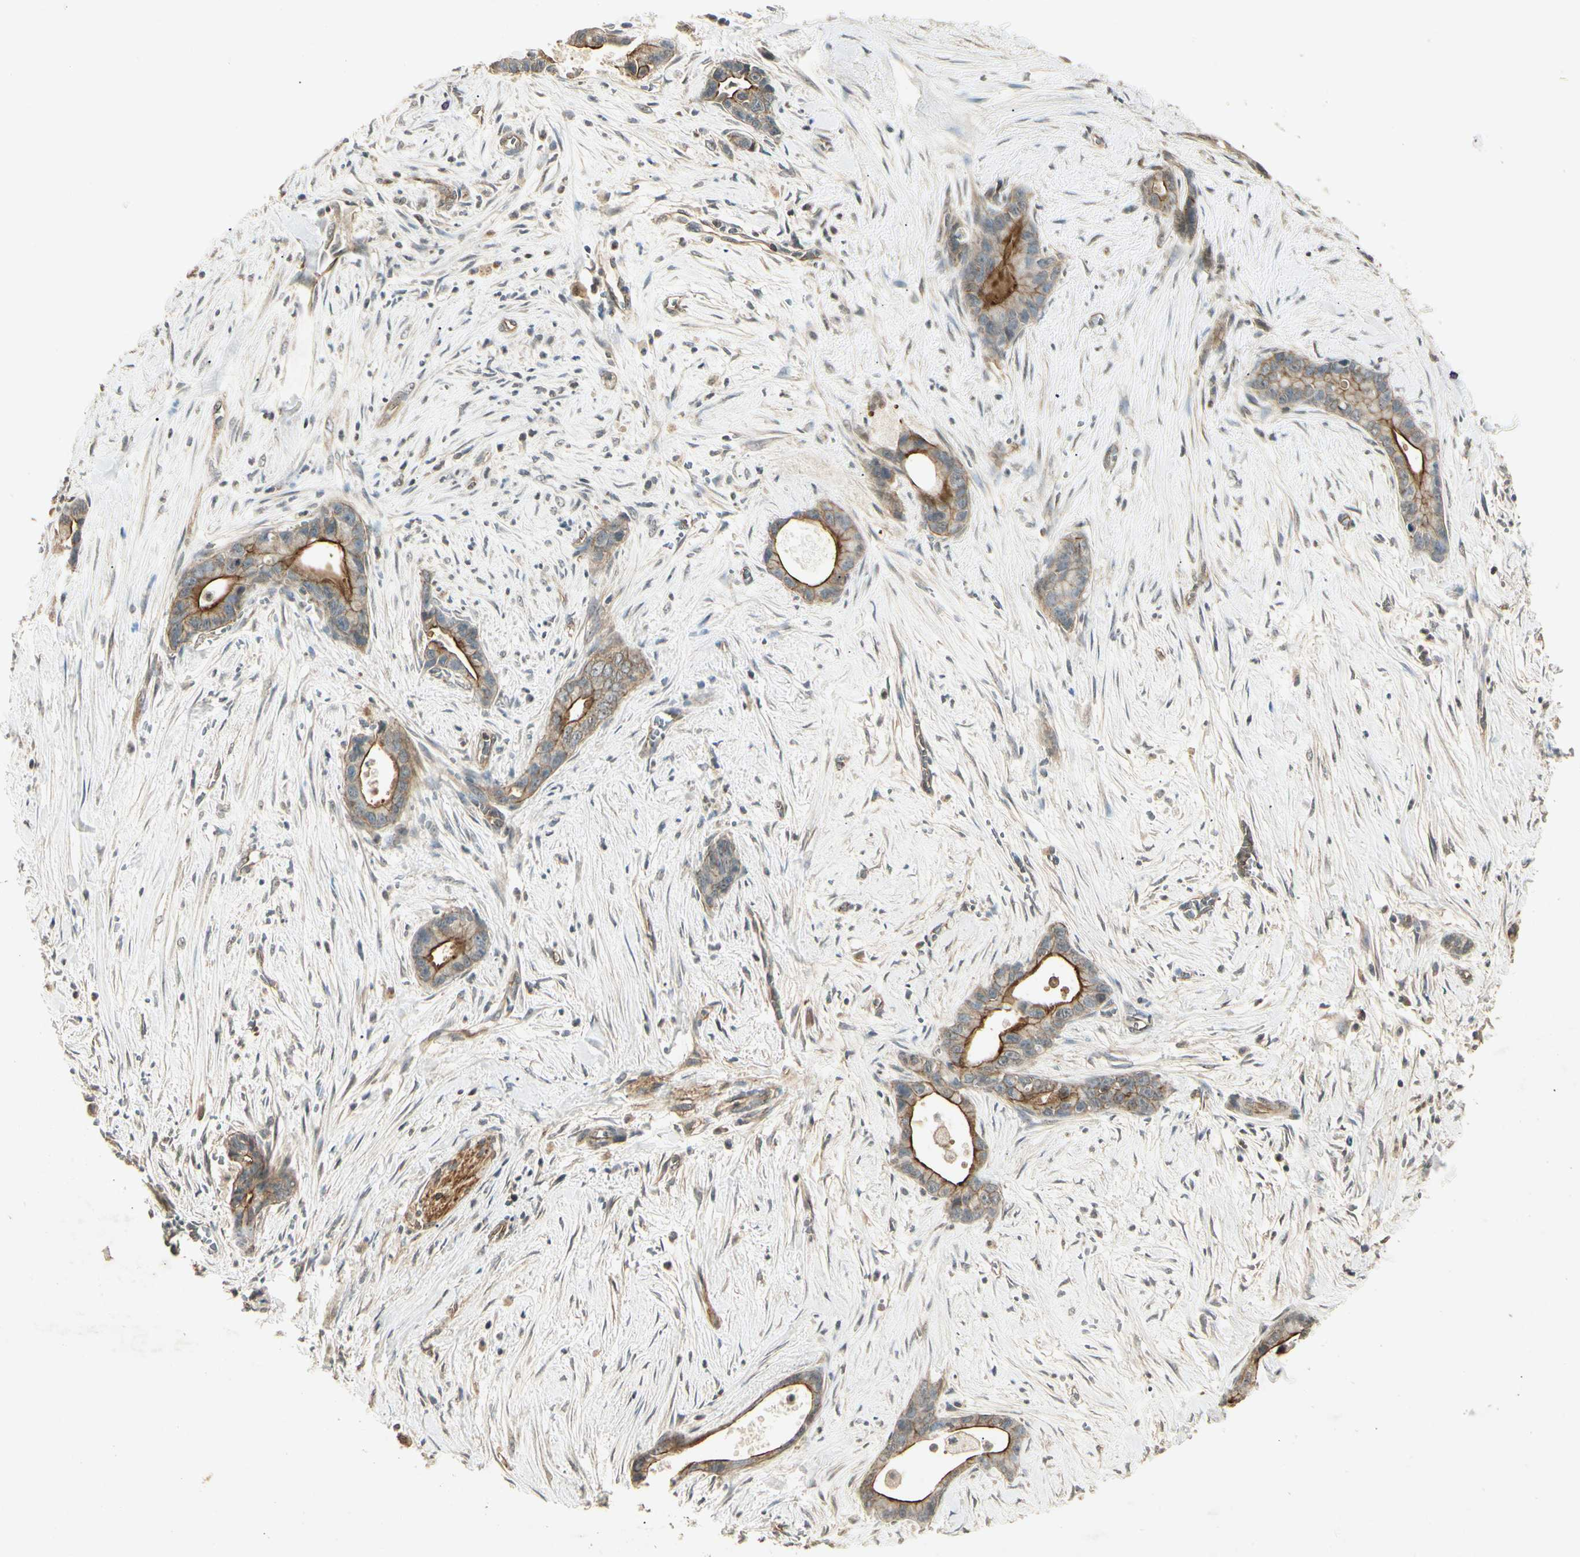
{"staining": {"intensity": "moderate", "quantity": ">75%", "location": "cytoplasmic/membranous"}, "tissue": "liver cancer", "cell_type": "Tumor cells", "image_type": "cancer", "snomed": [{"axis": "morphology", "description": "Cholangiocarcinoma"}, {"axis": "topography", "description": "Liver"}], "caption": "IHC (DAB (3,3'-diaminobenzidine)) staining of liver cancer (cholangiocarcinoma) displays moderate cytoplasmic/membranous protein positivity in about >75% of tumor cells.", "gene": "RNF180", "patient": {"sex": "female", "age": 55}}